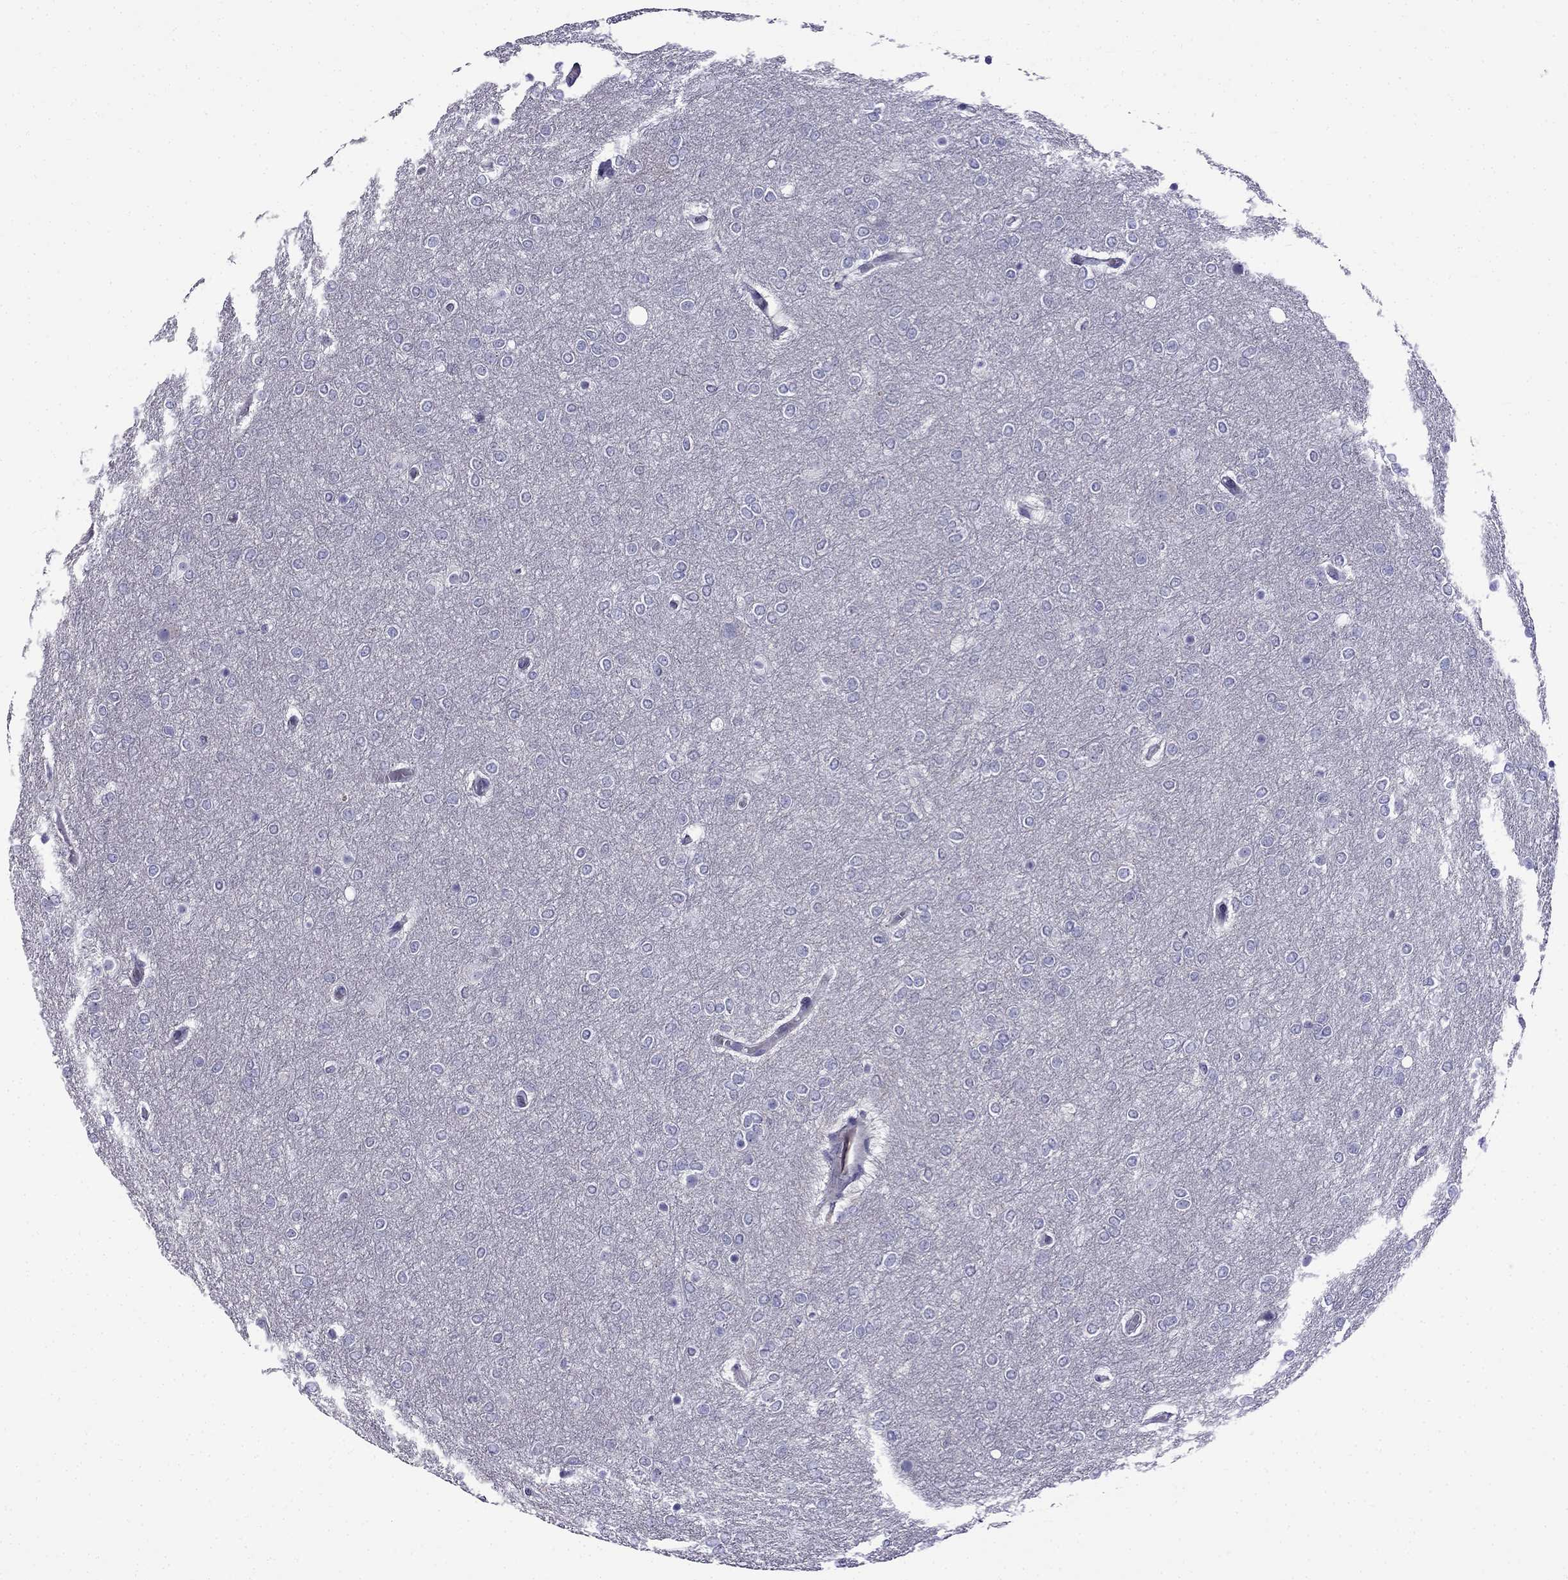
{"staining": {"intensity": "negative", "quantity": "none", "location": "none"}, "tissue": "glioma", "cell_type": "Tumor cells", "image_type": "cancer", "snomed": [{"axis": "morphology", "description": "Glioma, malignant, High grade"}, {"axis": "topography", "description": "Brain"}], "caption": "The micrograph exhibits no staining of tumor cells in glioma.", "gene": "PATE1", "patient": {"sex": "female", "age": 61}}